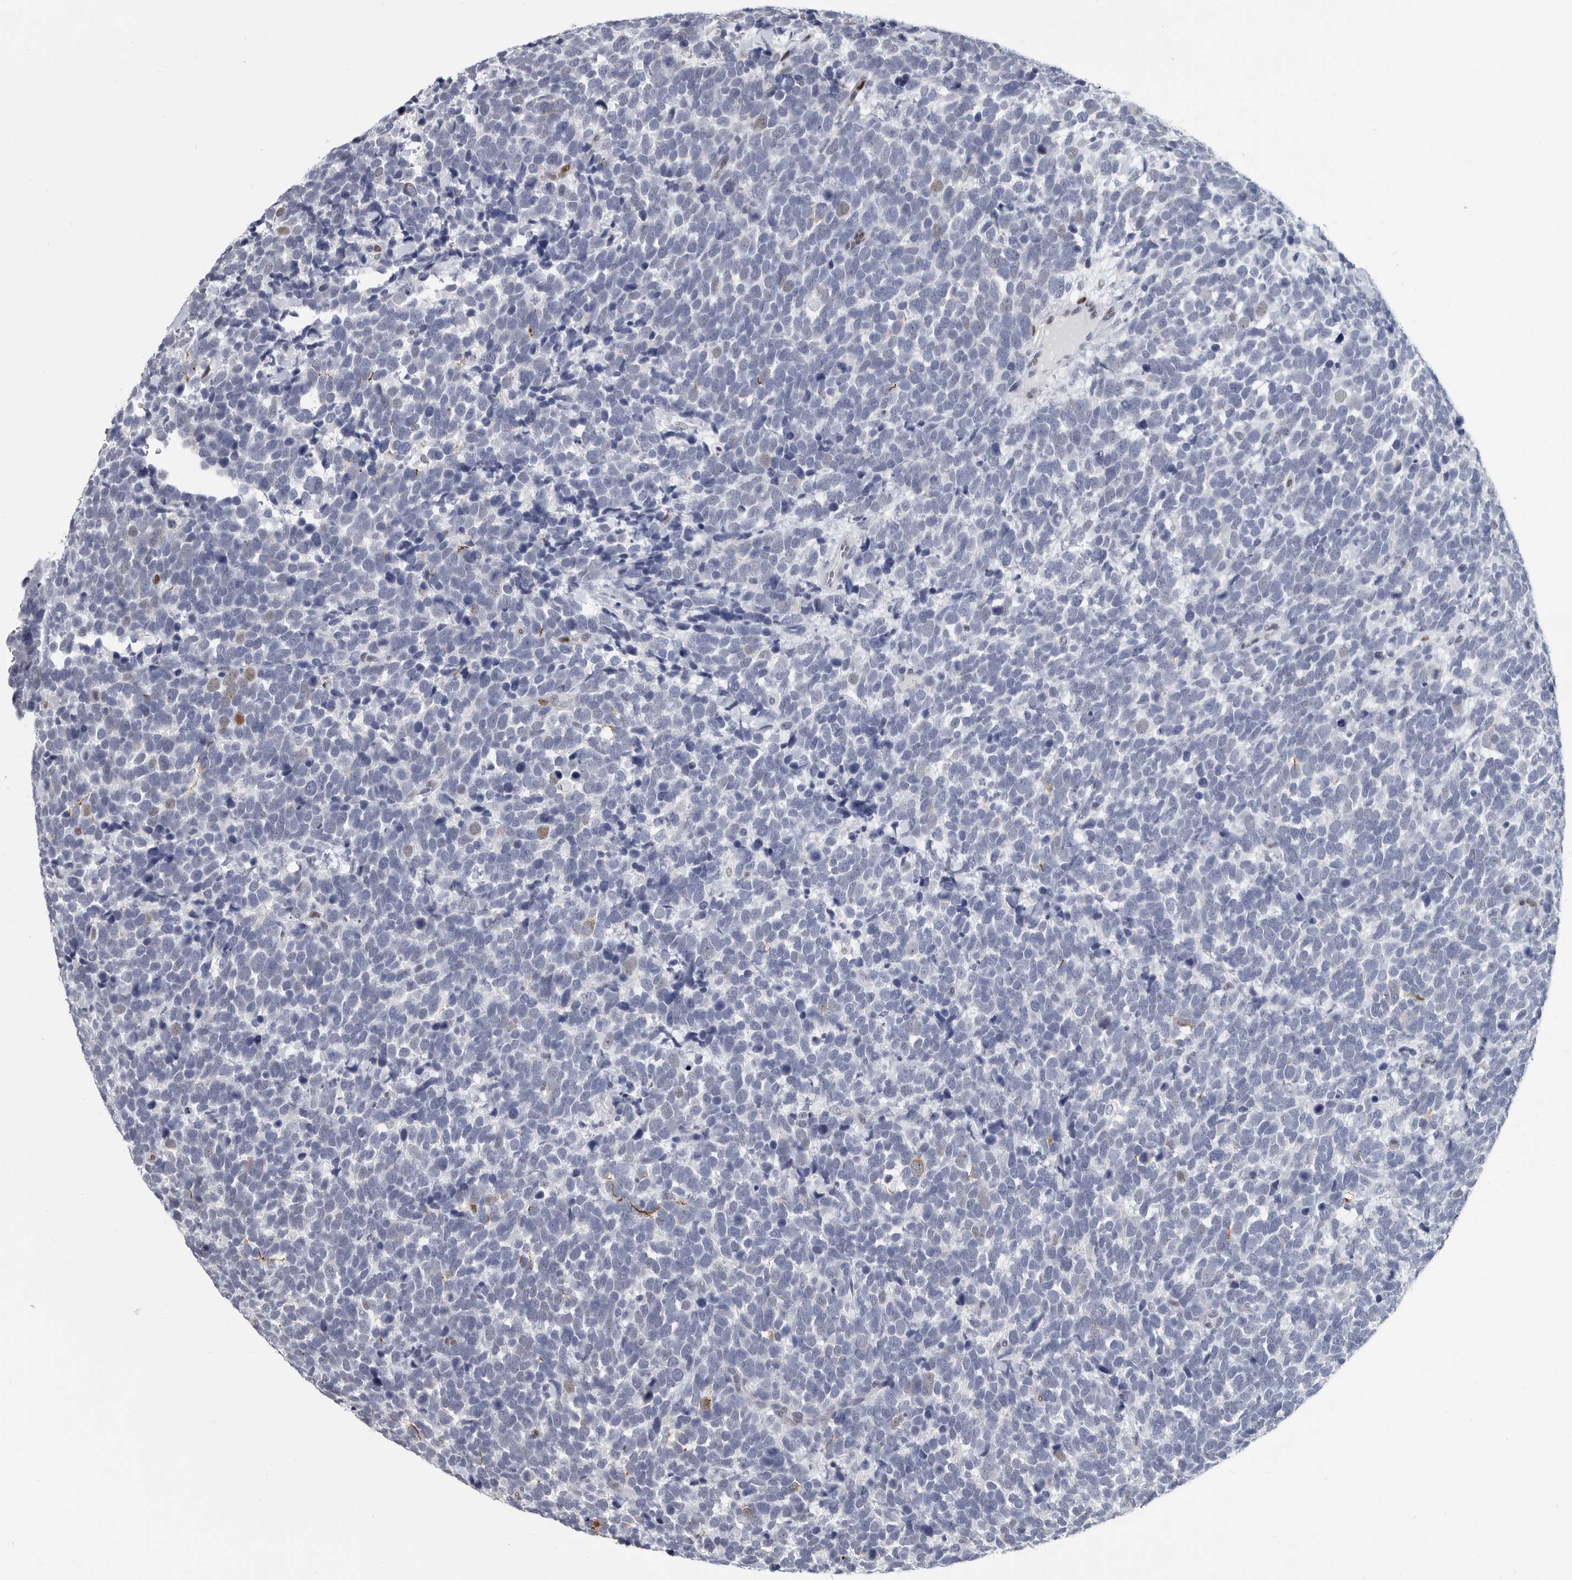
{"staining": {"intensity": "negative", "quantity": "none", "location": "none"}, "tissue": "urothelial cancer", "cell_type": "Tumor cells", "image_type": "cancer", "snomed": [{"axis": "morphology", "description": "Urothelial carcinoma, High grade"}, {"axis": "topography", "description": "Urinary bladder"}], "caption": "The image shows no staining of tumor cells in high-grade urothelial carcinoma.", "gene": "WRAP73", "patient": {"sex": "female", "age": 82}}